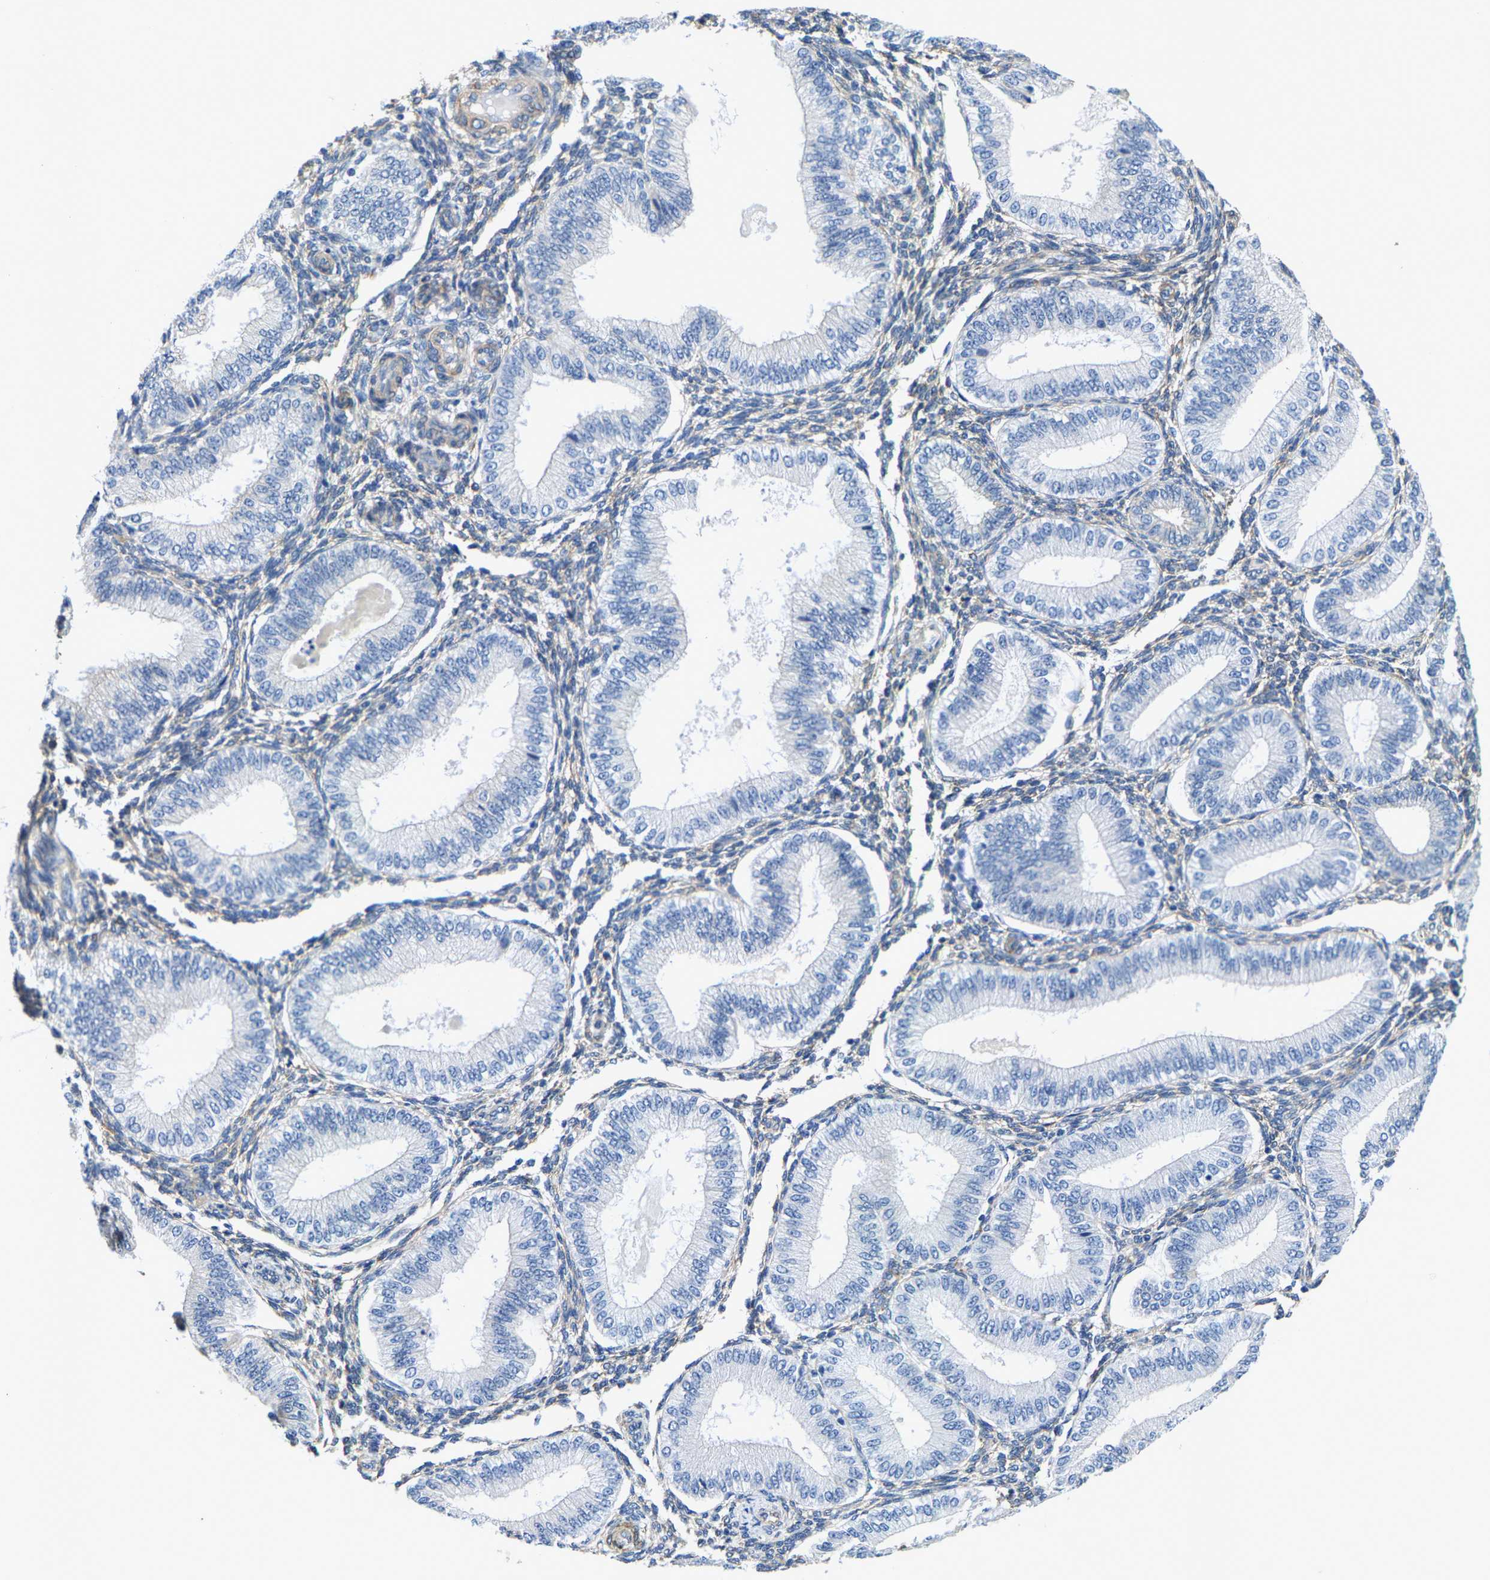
{"staining": {"intensity": "weak", "quantity": "<25%", "location": "cytoplasmic/membranous"}, "tissue": "endometrium", "cell_type": "Cells in endometrial stroma", "image_type": "normal", "snomed": [{"axis": "morphology", "description": "Normal tissue, NOS"}, {"axis": "topography", "description": "Endometrium"}], "caption": "This is an immunohistochemistry (IHC) photomicrograph of unremarkable endometrium. There is no expression in cells in endometrial stroma.", "gene": "DSCAM", "patient": {"sex": "female", "age": 39}}